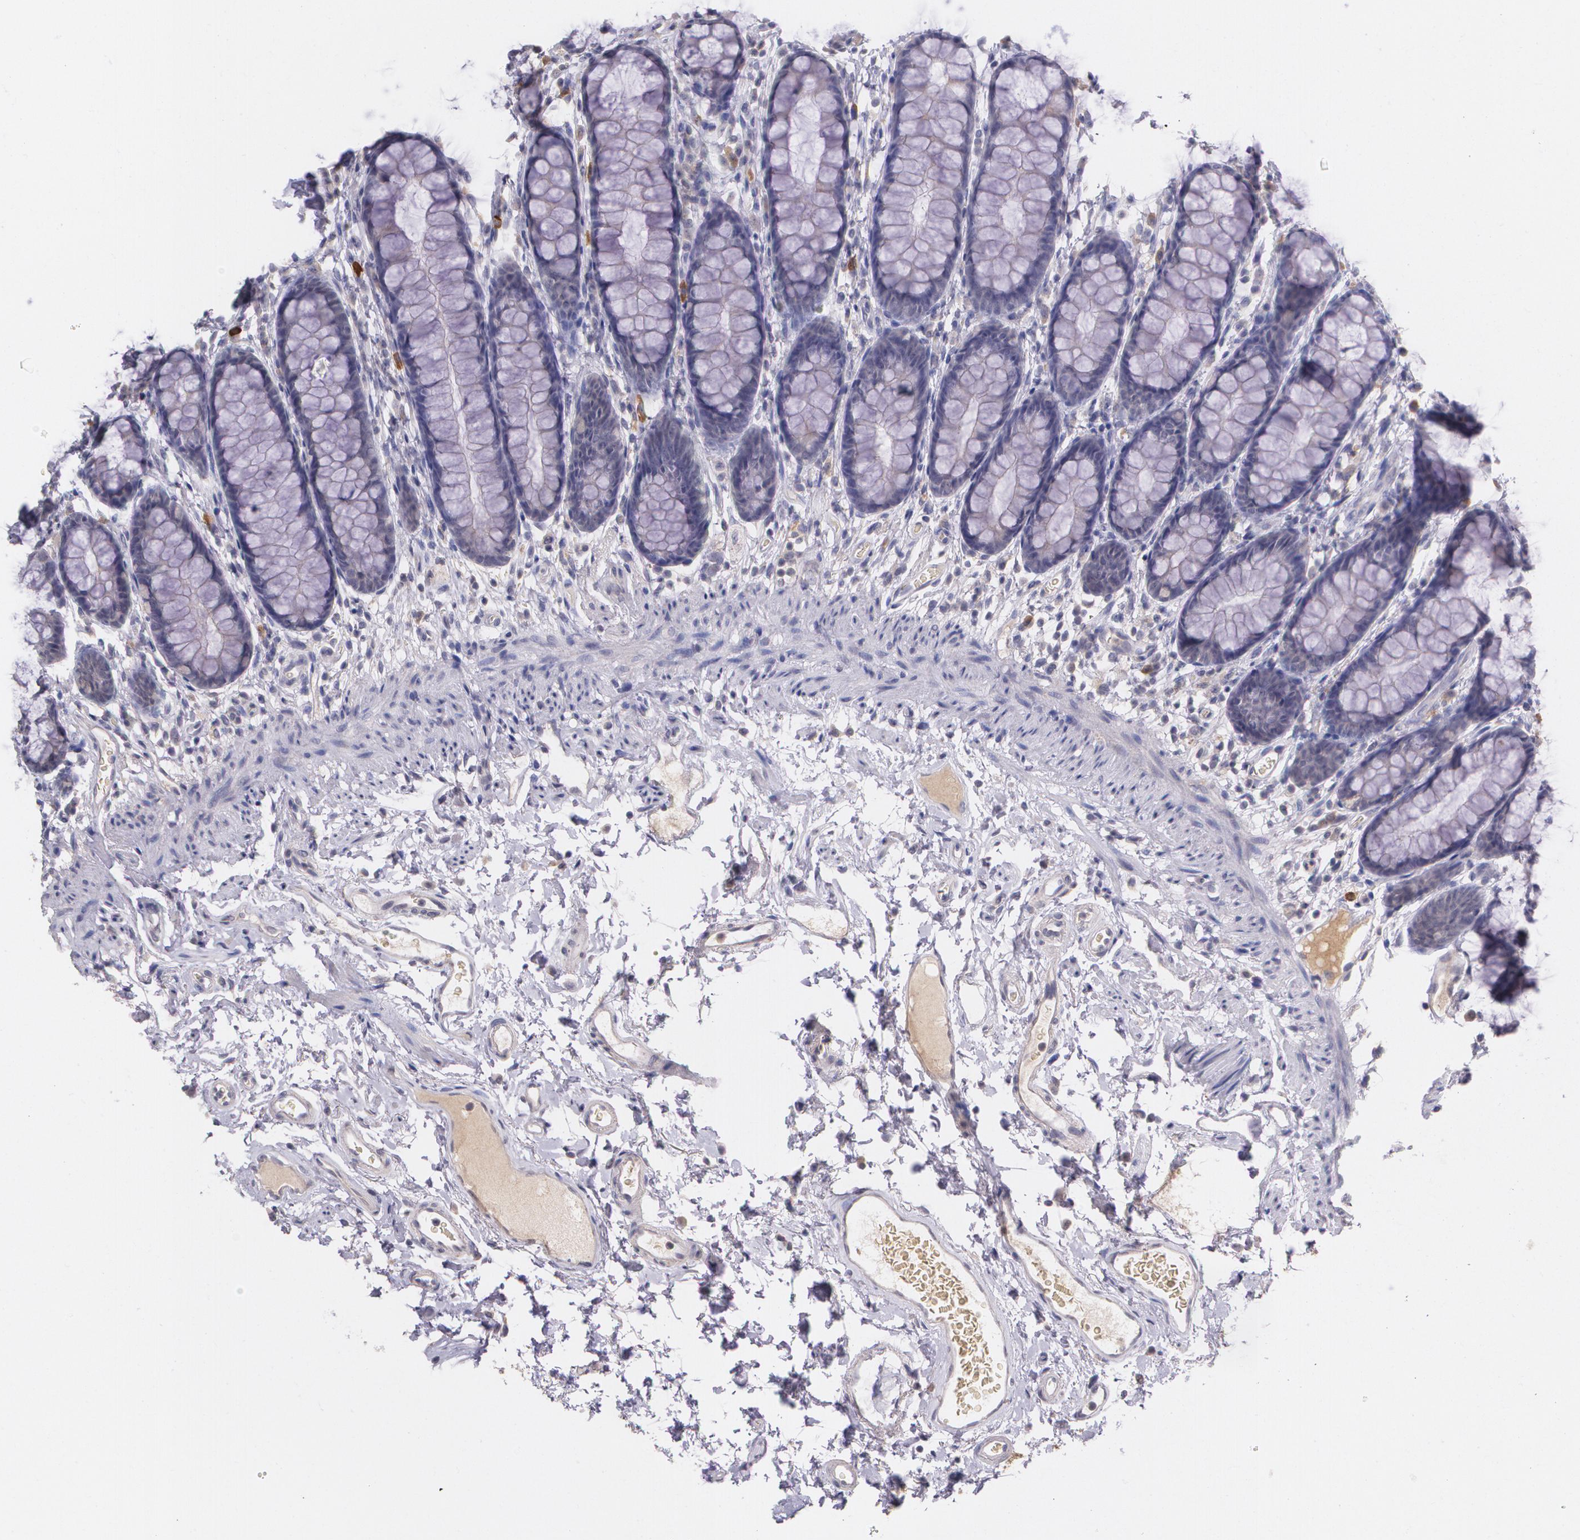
{"staining": {"intensity": "negative", "quantity": "none", "location": "none"}, "tissue": "rectum", "cell_type": "Glandular cells", "image_type": "normal", "snomed": [{"axis": "morphology", "description": "Normal tissue, NOS"}, {"axis": "topography", "description": "Rectum"}], "caption": "Immunohistochemistry photomicrograph of benign rectum: human rectum stained with DAB displays no significant protein expression in glandular cells.", "gene": "TM4SF1", "patient": {"sex": "male", "age": 92}}